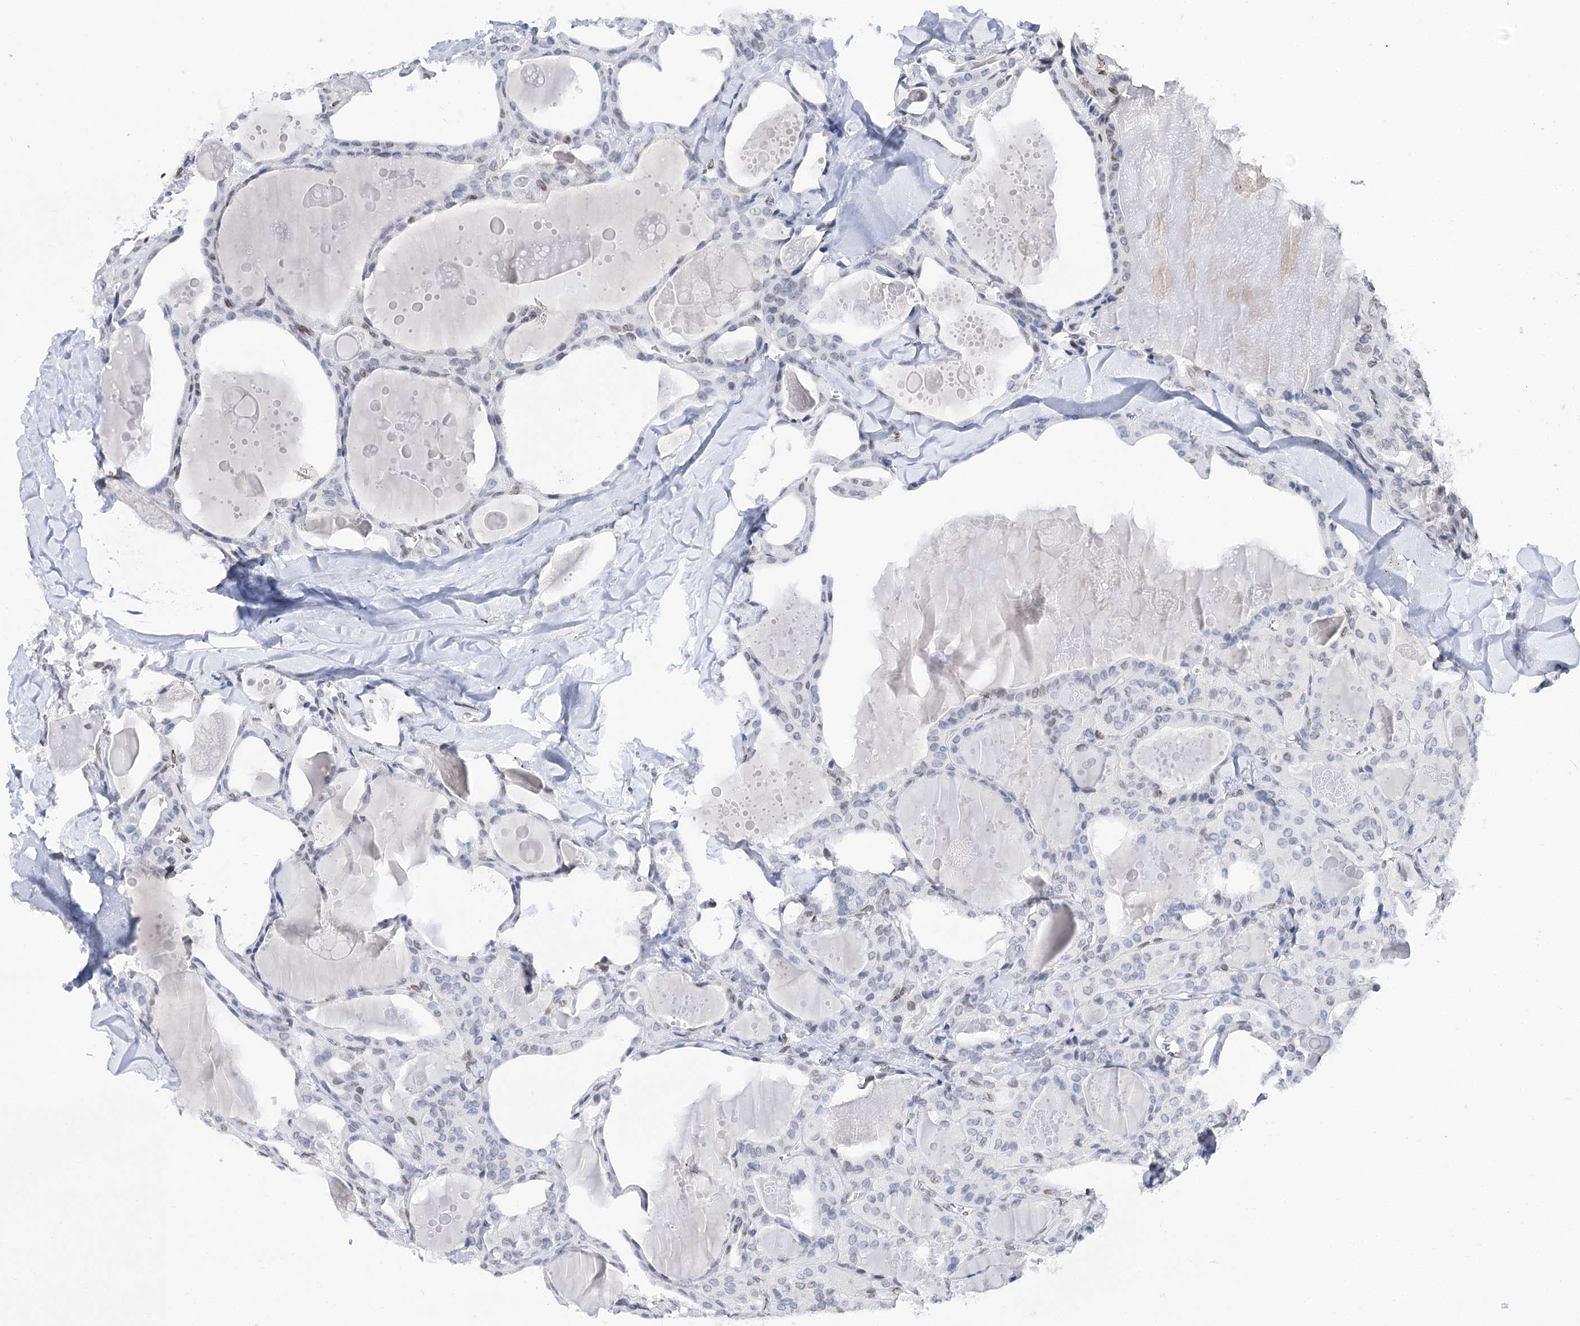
{"staining": {"intensity": "weak", "quantity": "<25%", "location": "nuclear"}, "tissue": "thyroid cancer", "cell_type": "Tumor cells", "image_type": "cancer", "snomed": [{"axis": "morphology", "description": "Papillary adenocarcinoma, NOS"}, {"axis": "topography", "description": "Thyroid gland"}], "caption": "Immunohistochemical staining of human thyroid papillary adenocarcinoma shows no significant expression in tumor cells. (Immunohistochemistry, brightfield microscopy, high magnification).", "gene": "TMEM201", "patient": {"sex": "male", "age": 52}}